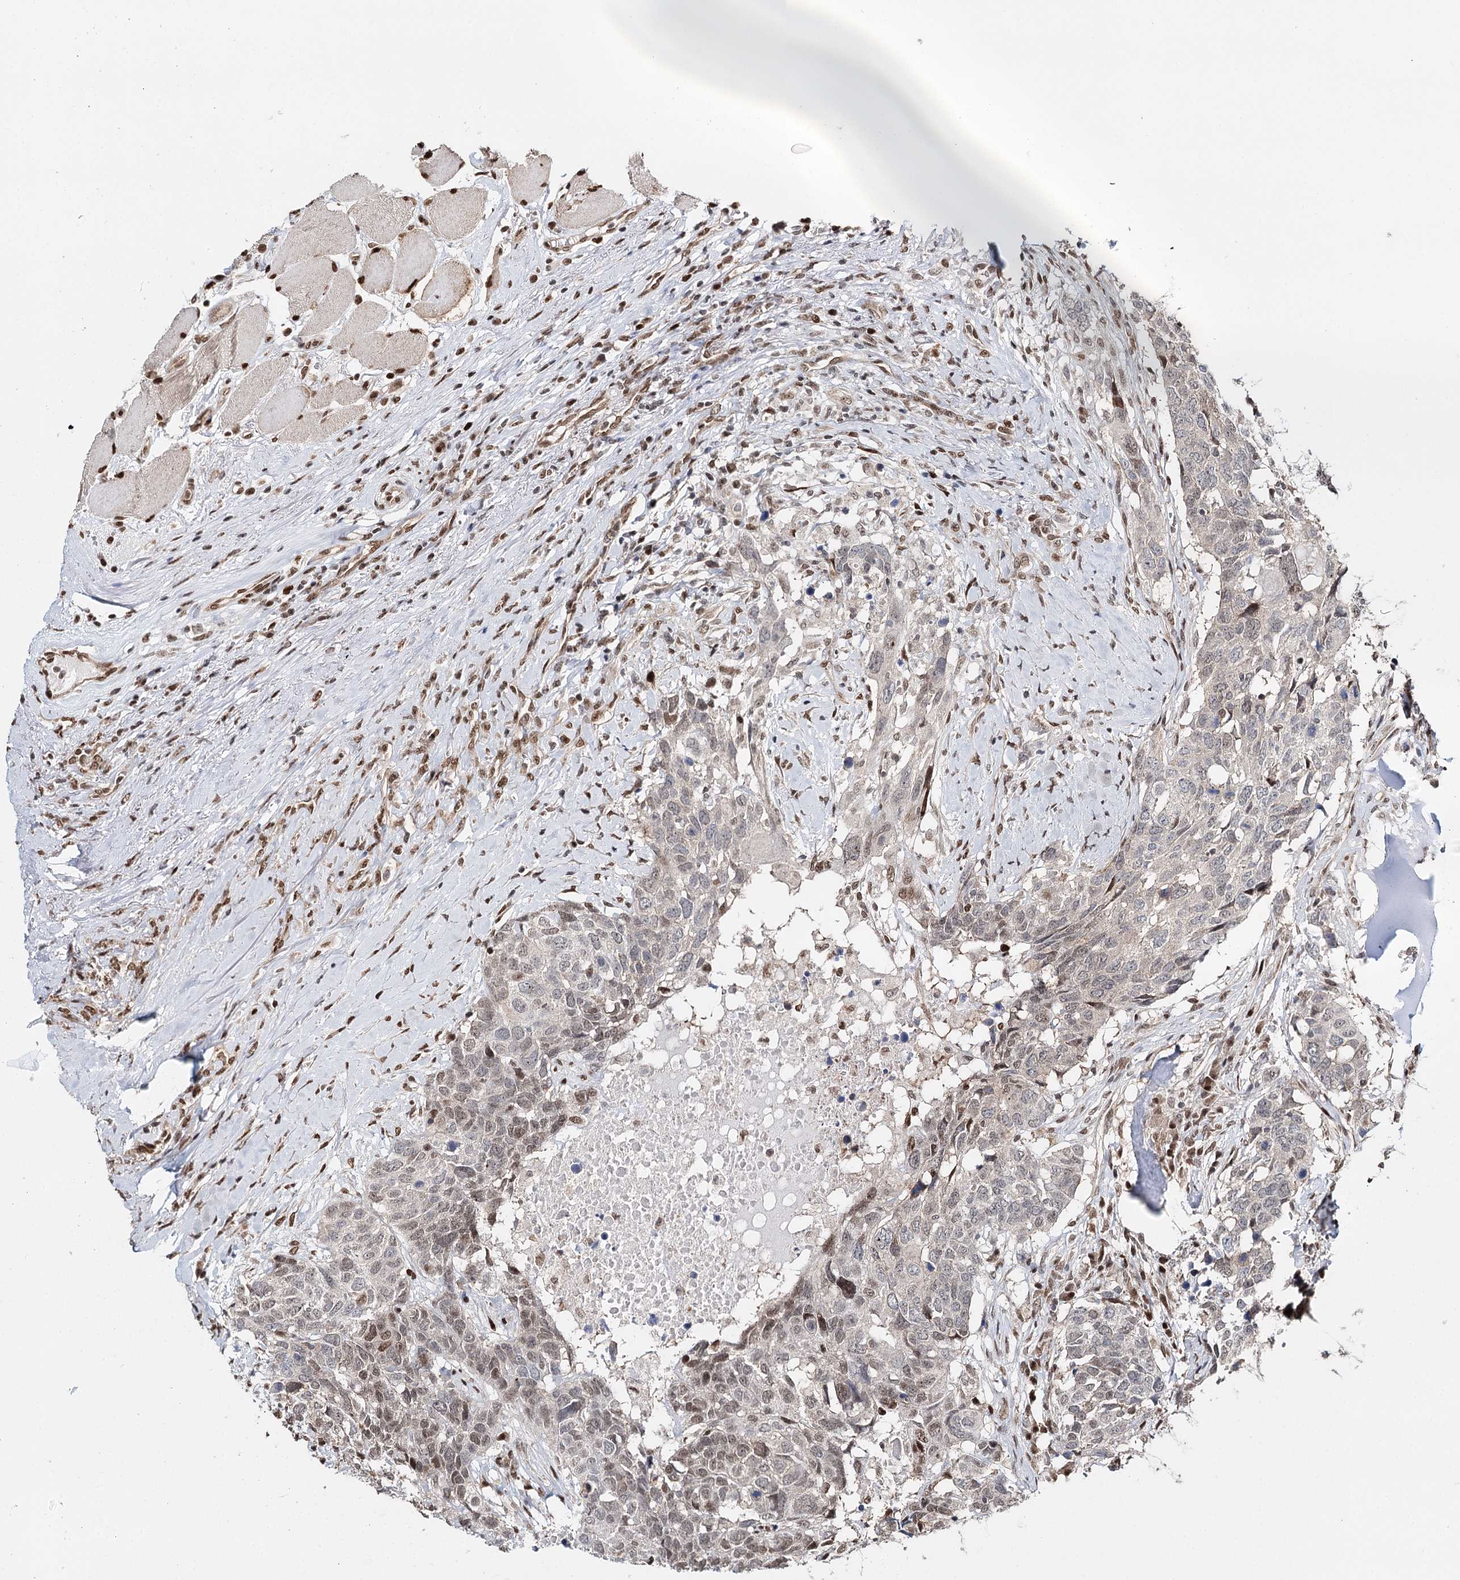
{"staining": {"intensity": "moderate", "quantity": "<25%", "location": "nuclear"}, "tissue": "head and neck cancer", "cell_type": "Tumor cells", "image_type": "cancer", "snomed": [{"axis": "morphology", "description": "Squamous cell carcinoma, NOS"}, {"axis": "topography", "description": "Head-Neck"}], "caption": "Human squamous cell carcinoma (head and neck) stained with a protein marker shows moderate staining in tumor cells.", "gene": "RPS27A", "patient": {"sex": "male", "age": 66}}